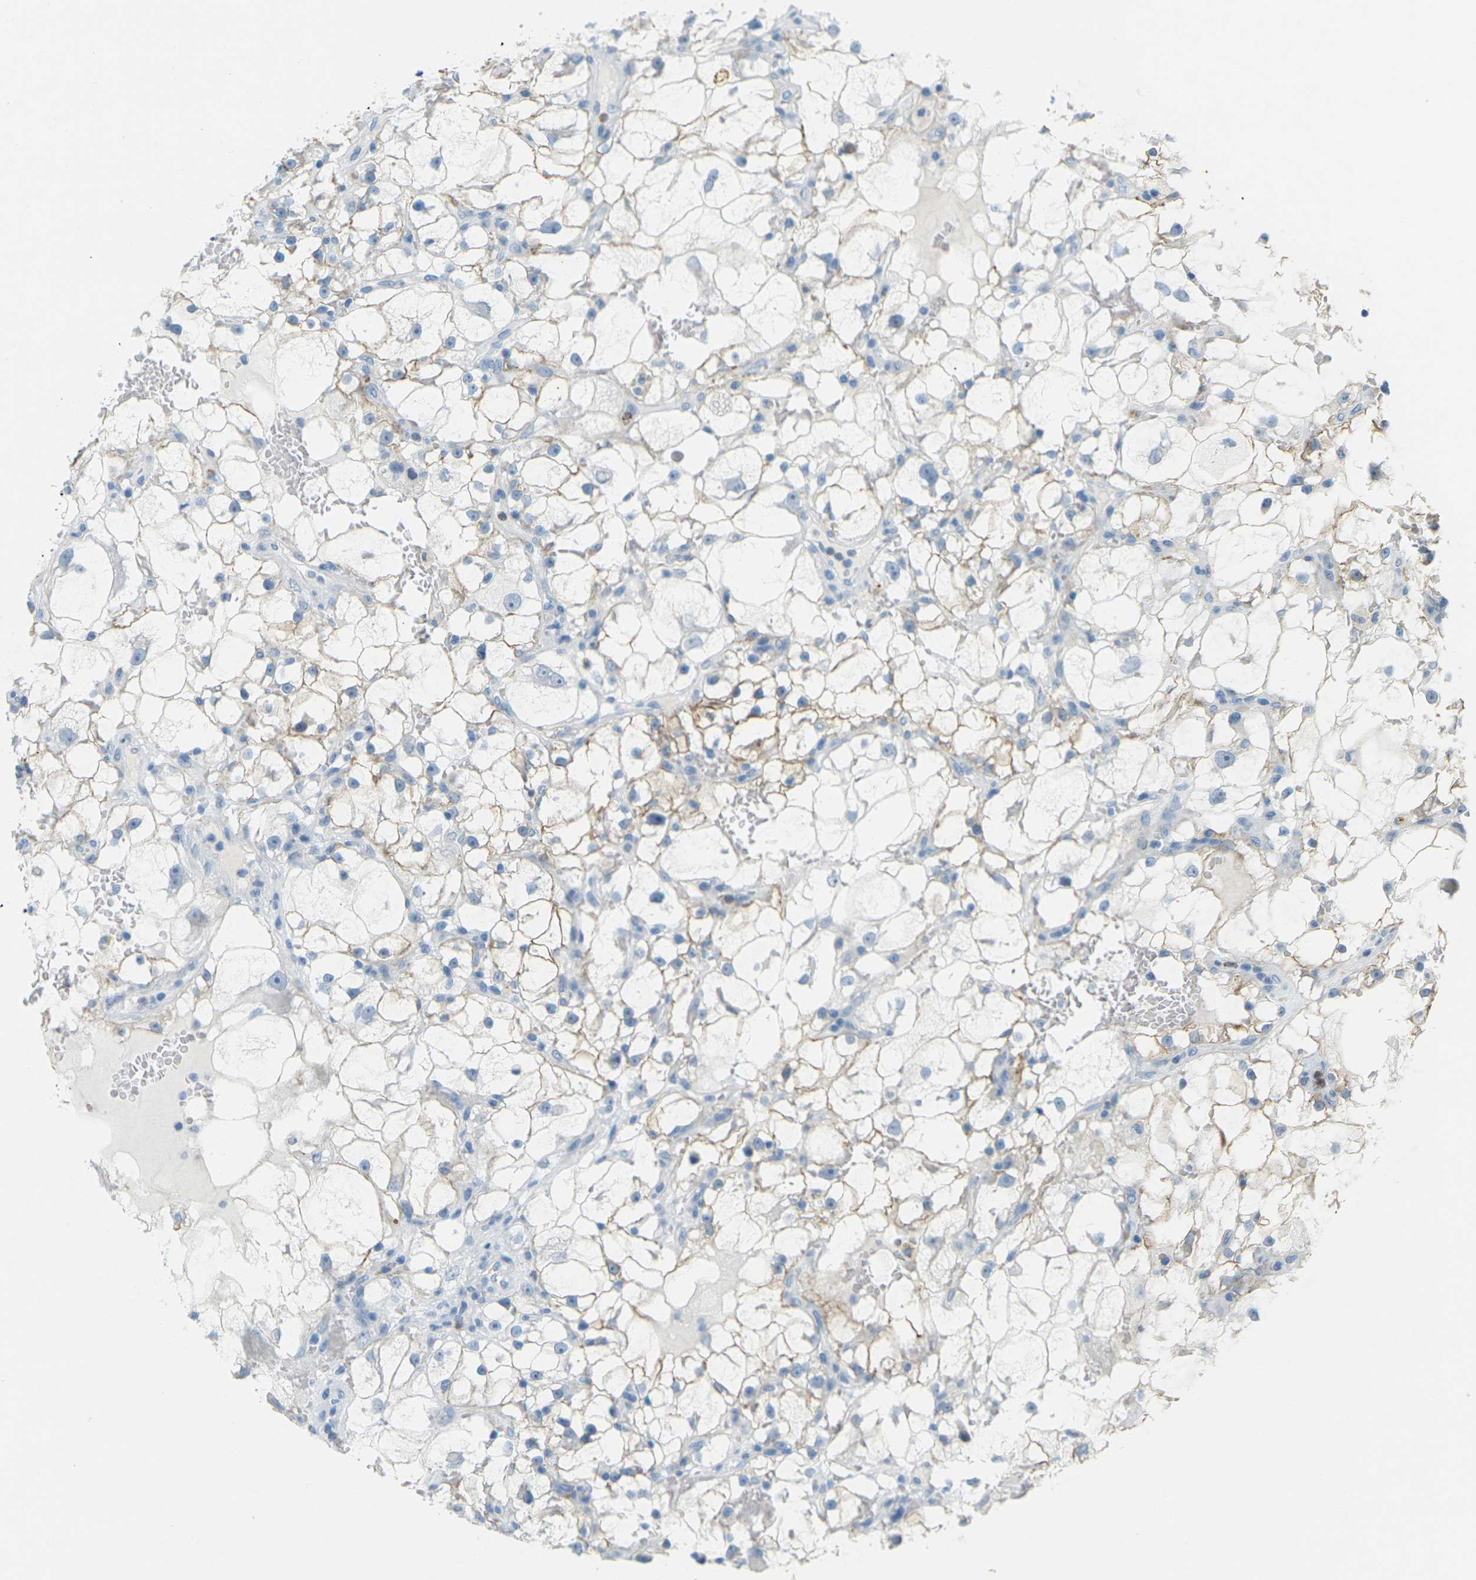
{"staining": {"intensity": "weak", "quantity": "25%-75%", "location": "cytoplasmic/membranous"}, "tissue": "renal cancer", "cell_type": "Tumor cells", "image_type": "cancer", "snomed": [{"axis": "morphology", "description": "Adenocarcinoma, NOS"}, {"axis": "topography", "description": "Kidney"}], "caption": "Renal cancer tissue demonstrates weak cytoplasmic/membranous expression in approximately 25%-75% of tumor cells, visualized by immunohistochemistry. Using DAB (brown) and hematoxylin (blue) stains, captured at high magnification using brightfield microscopy.", "gene": "CDH16", "patient": {"sex": "female", "age": 60}}